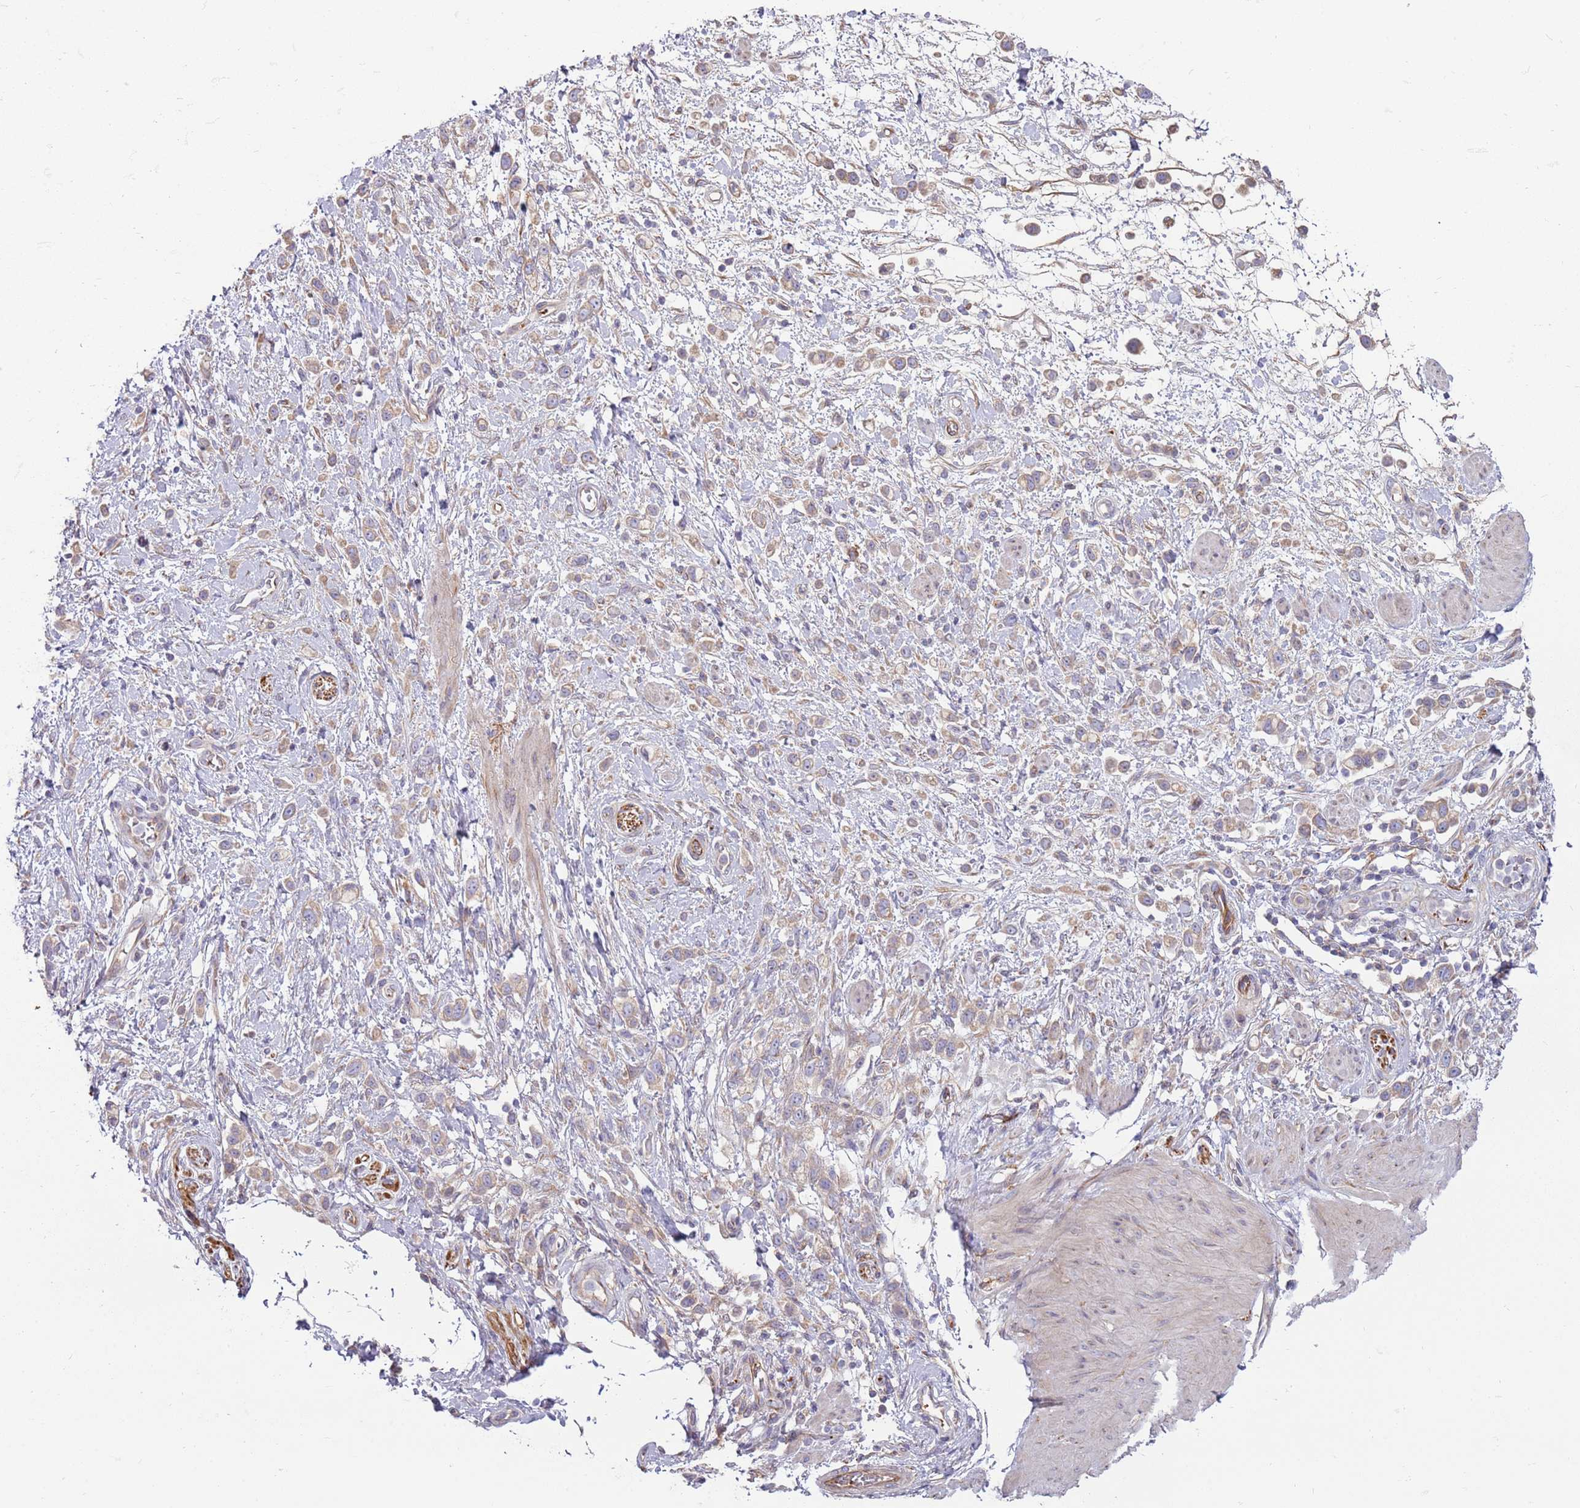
{"staining": {"intensity": "weak", "quantity": ">75%", "location": "cytoplasmic/membranous"}, "tissue": "stomach cancer", "cell_type": "Tumor cells", "image_type": "cancer", "snomed": [{"axis": "morphology", "description": "Adenocarcinoma, NOS"}, {"axis": "topography", "description": "Stomach"}], "caption": "High-power microscopy captured an IHC micrograph of stomach cancer (adenocarcinoma), revealing weak cytoplasmic/membranous expression in approximately >75% of tumor cells. The protein of interest is shown in brown color, while the nuclei are stained blue.", "gene": "EMC1", "patient": {"sex": "female", "age": 65}}